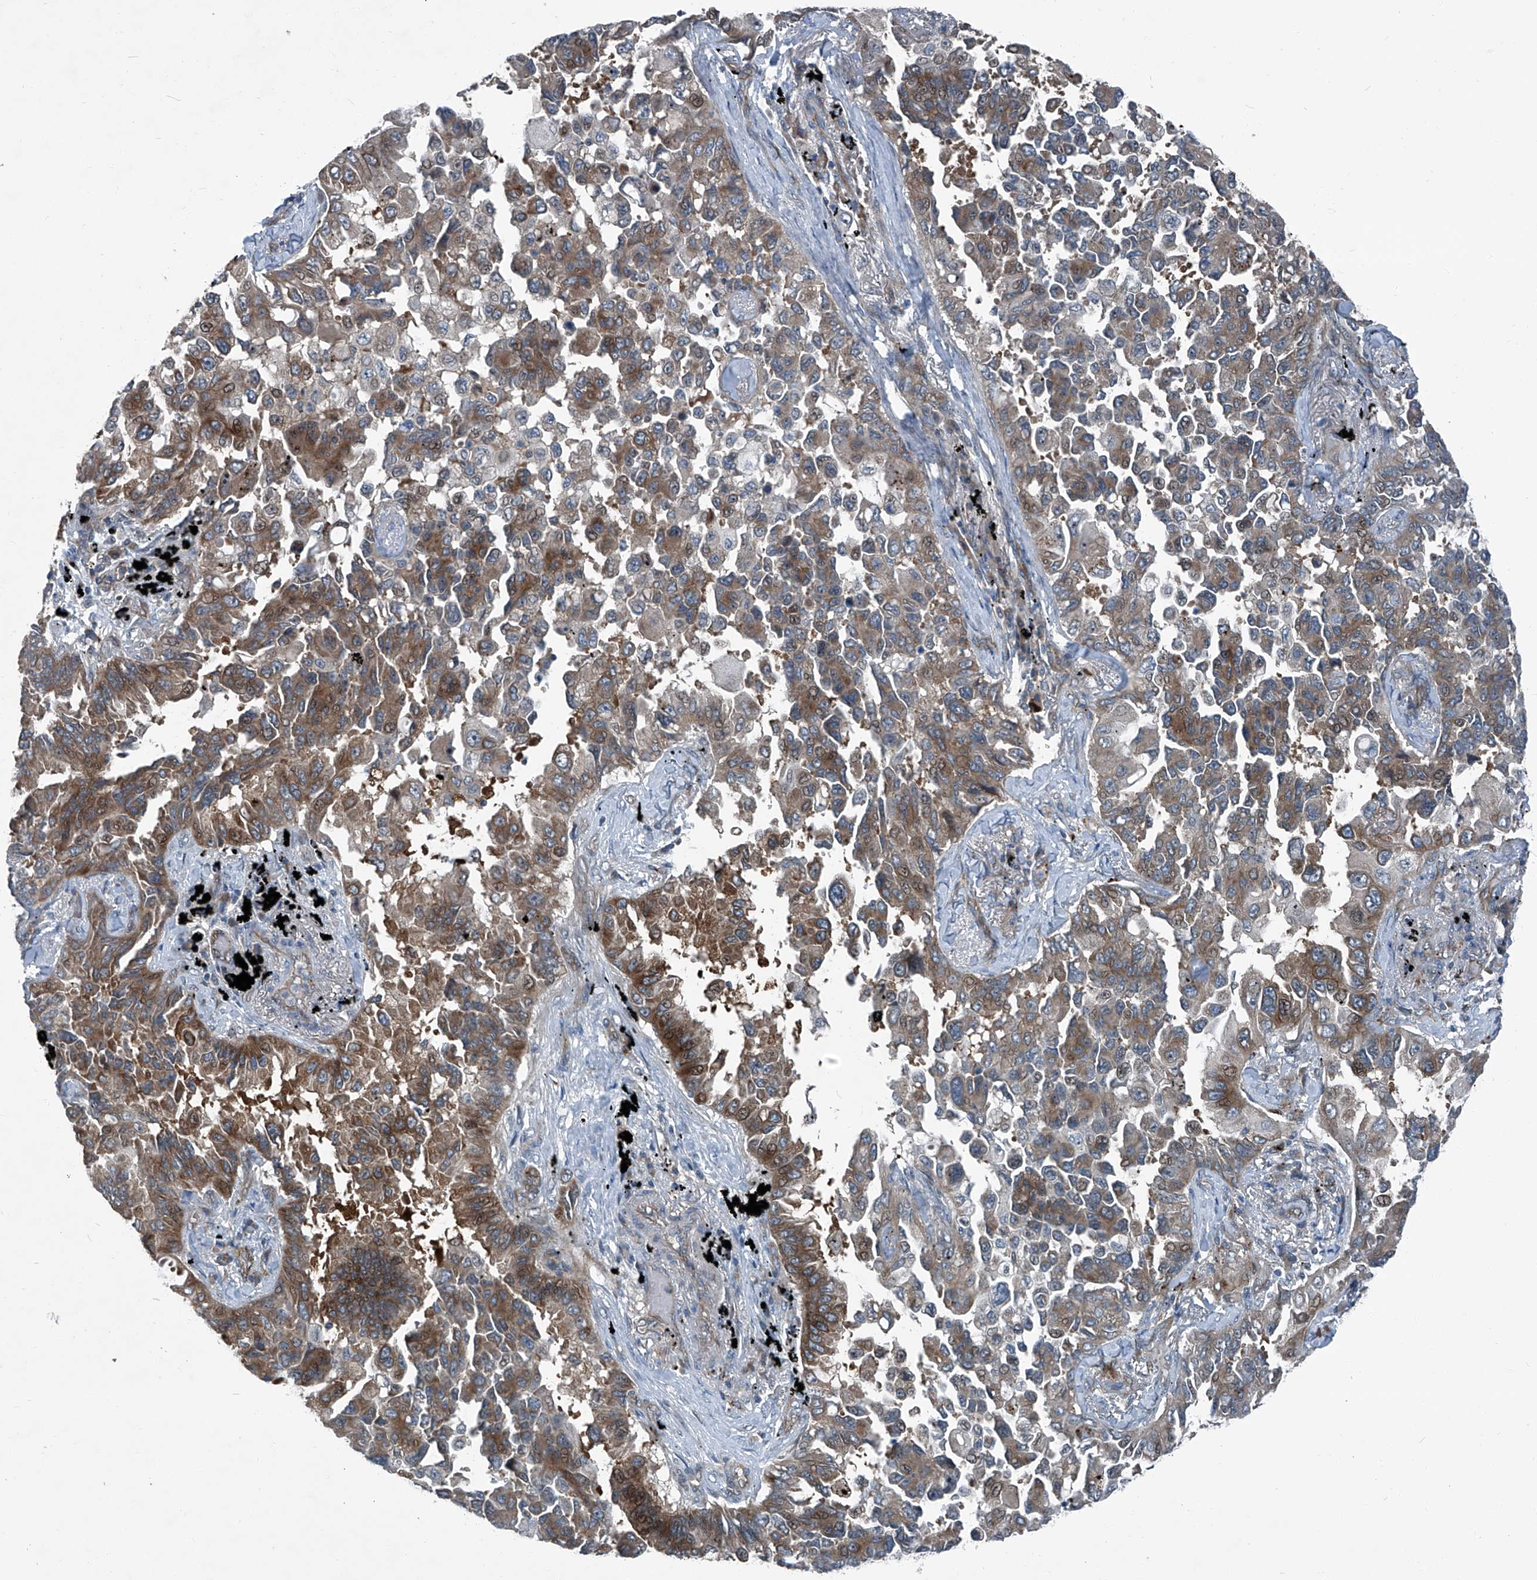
{"staining": {"intensity": "moderate", "quantity": "25%-75%", "location": "cytoplasmic/membranous"}, "tissue": "lung cancer", "cell_type": "Tumor cells", "image_type": "cancer", "snomed": [{"axis": "morphology", "description": "Adenocarcinoma, NOS"}, {"axis": "topography", "description": "Lung"}], "caption": "Protein expression analysis of lung cancer reveals moderate cytoplasmic/membranous staining in about 25%-75% of tumor cells. Ihc stains the protein of interest in brown and the nuclei are stained blue.", "gene": "SENP2", "patient": {"sex": "female", "age": 67}}